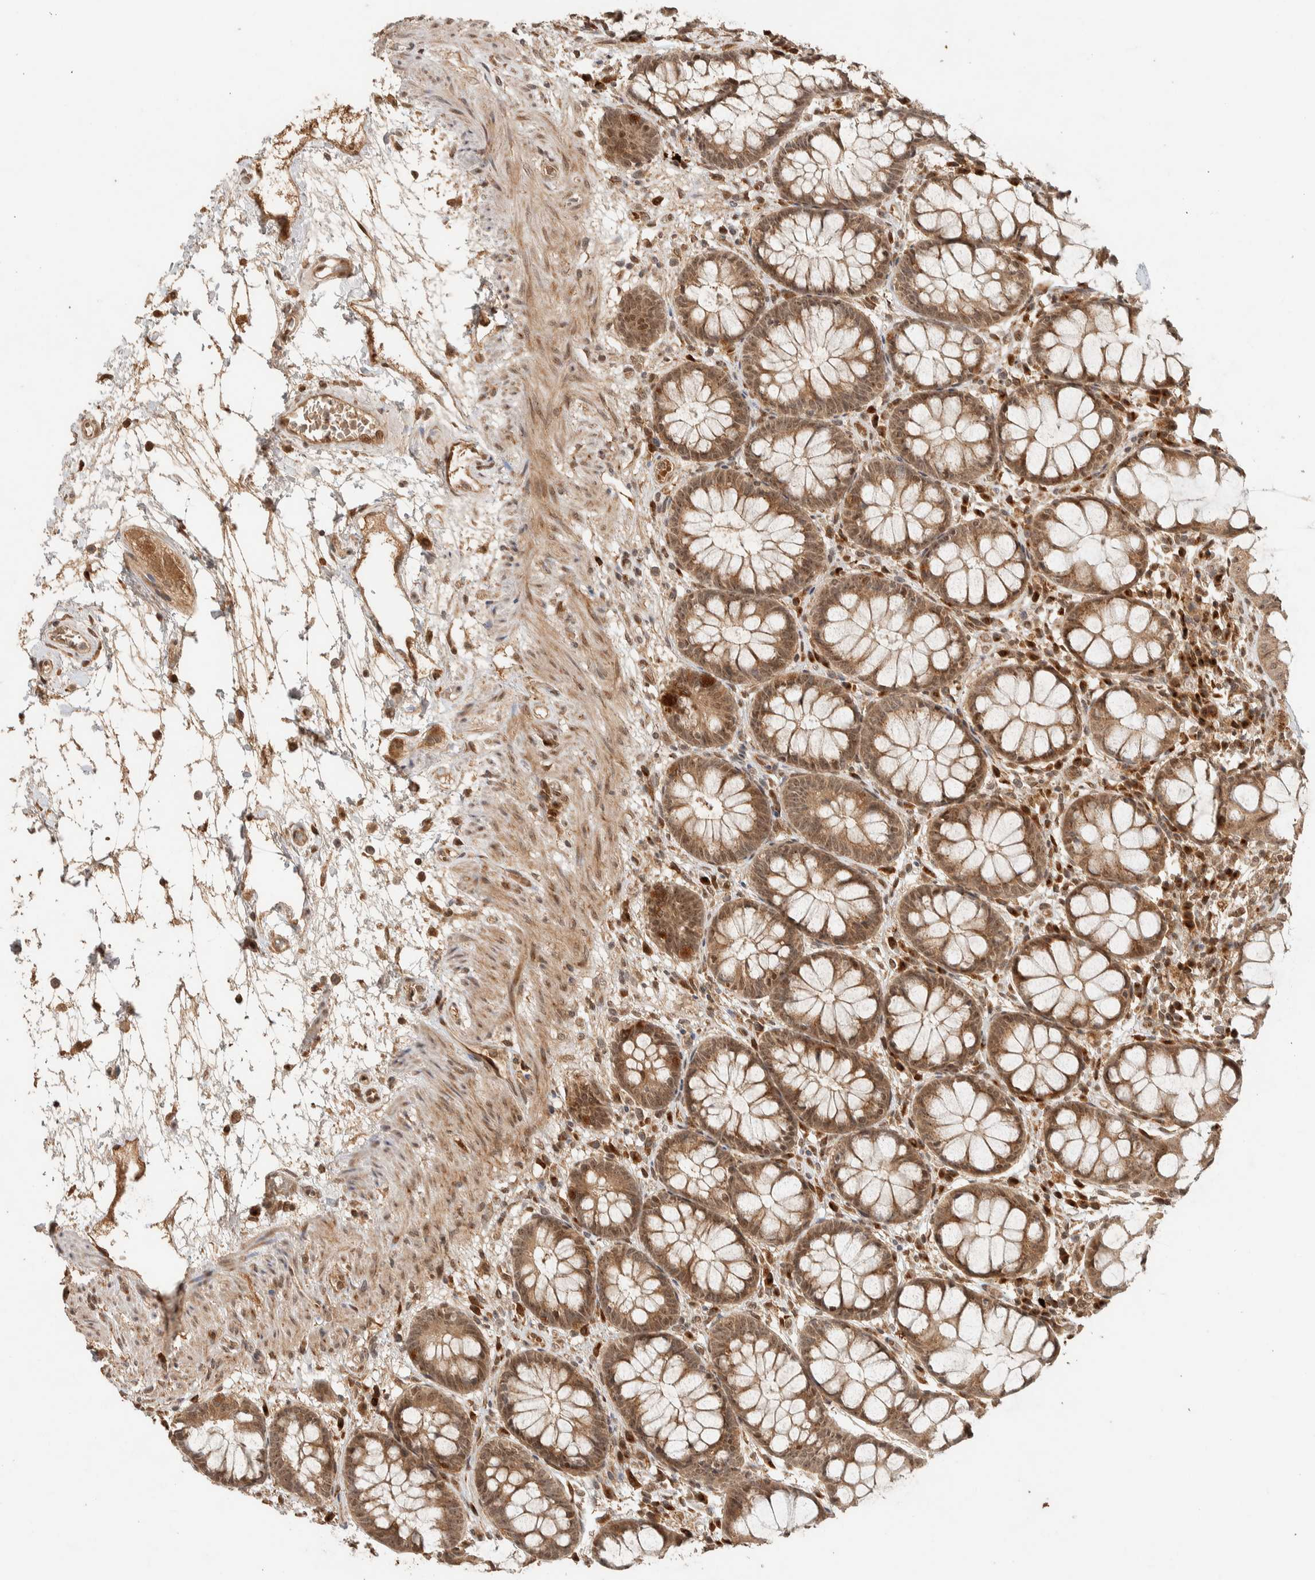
{"staining": {"intensity": "moderate", "quantity": ">75%", "location": "cytoplasmic/membranous,nuclear"}, "tissue": "rectum", "cell_type": "Glandular cells", "image_type": "normal", "snomed": [{"axis": "morphology", "description": "Normal tissue, NOS"}, {"axis": "topography", "description": "Rectum"}], "caption": "Moderate cytoplasmic/membranous,nuclear expression for a protein is identified in approximately >75% of glandular cells of normal rectum using IHC.", "gene": "ZBTB2", "patient": {"sex": "male", "age": 64}}